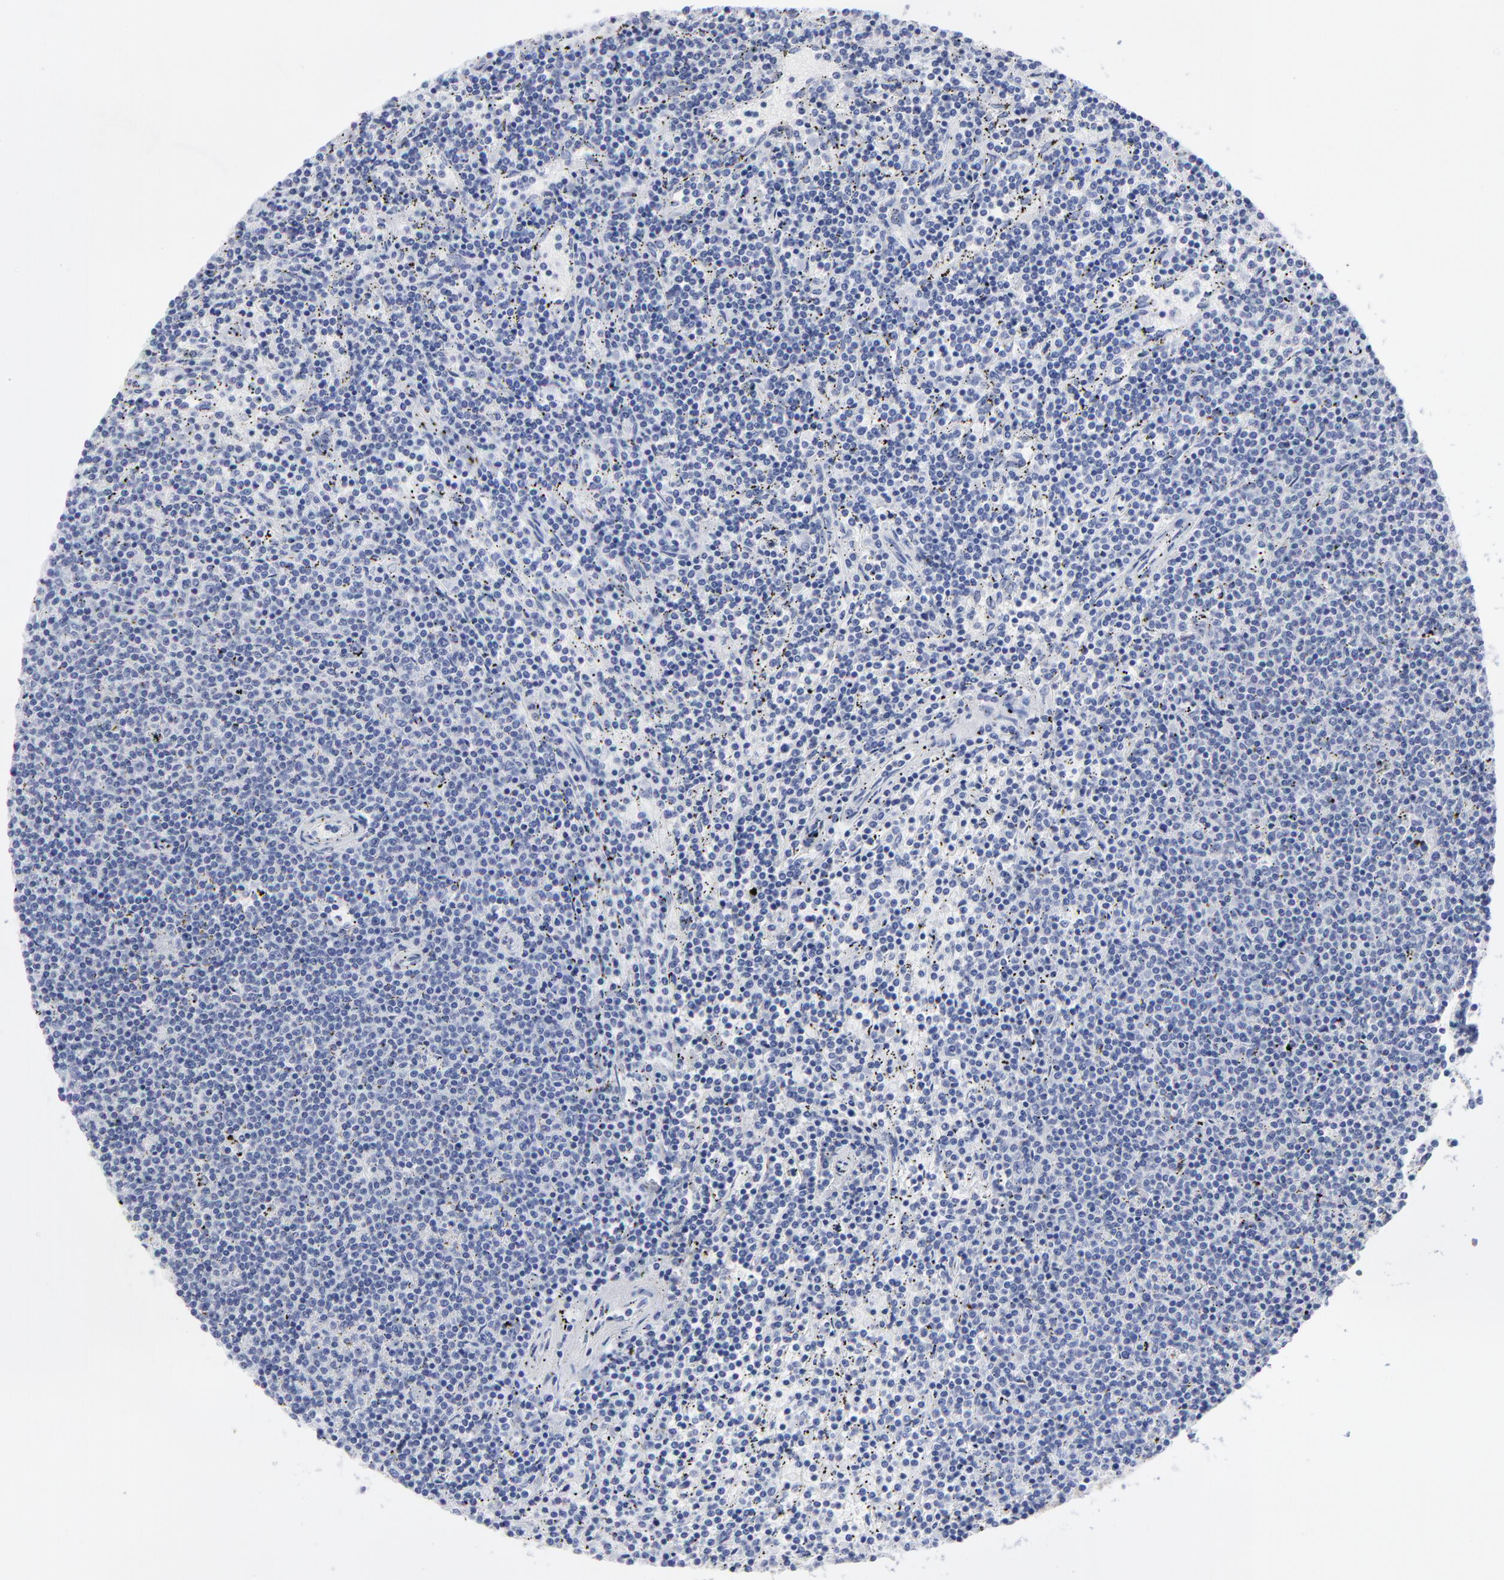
{"staining": {"intensity": "negative", "quantity": "none", "location": "none"}, "tissue": "lymphoma", "cell_type": "Tumor cells", "image_type": "cancer", "snomed": [{"axis": "morphology", "description": "Malignant lymphoma, non-Hodgkin's type, Low grade"}, {"axis": "topography", "description": "Spleen"}], "caption": "The micrograph demonstrates no significant positivity in tumor cells of lymphoma.", "gene": "CNTN3", "patient": {"sex": "female", "age": 50}}